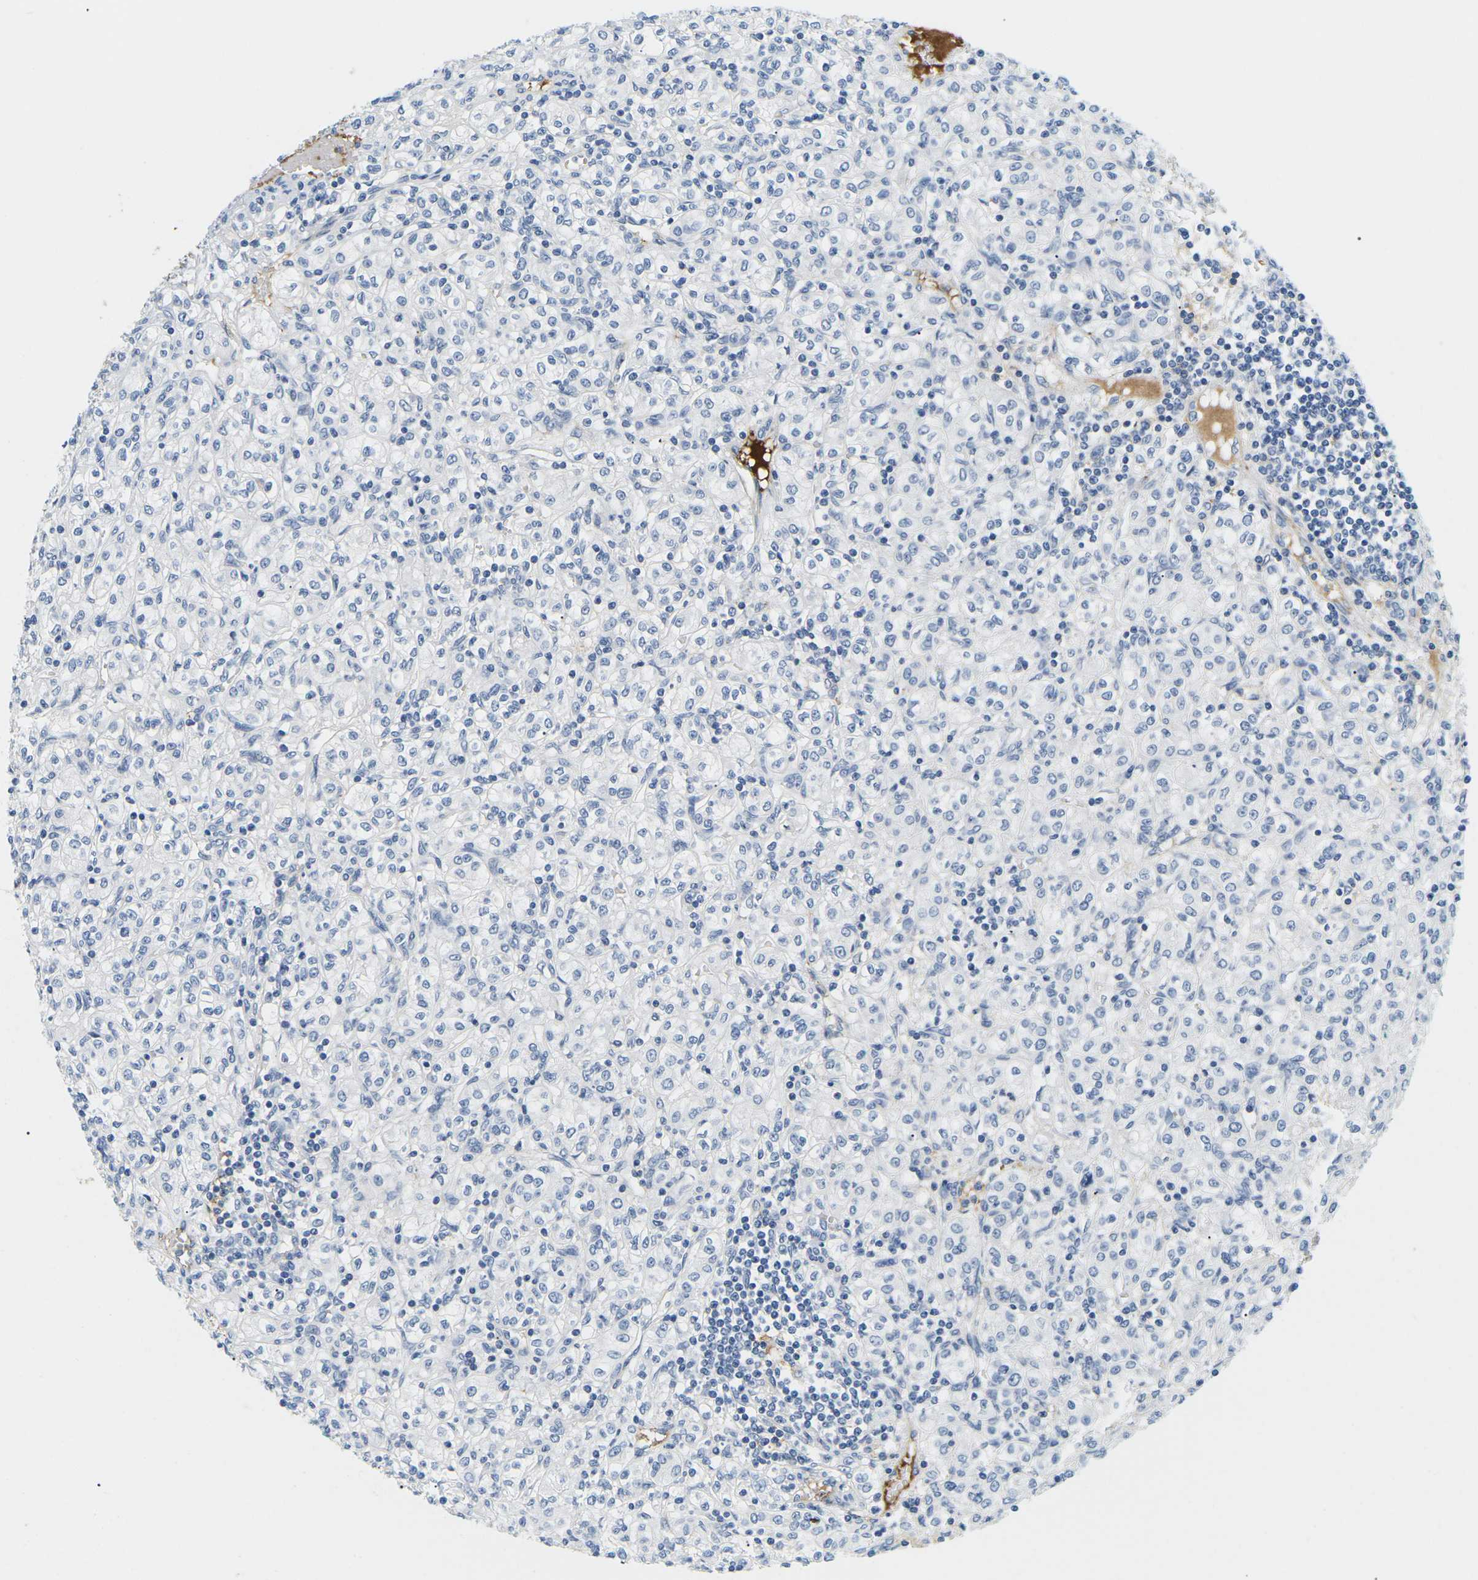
{"staining": {"intensity": "negative", "quantity": "none", "location": "none"}, "tissue": "renal cancer", "cell_type": "Tumor cells", "image_type": "cancer", "snomed": [{"axis": "morphology", "description": "Adenocarcinoma, NOS"}, {"axis": "topography", "description": "Kidney"}], "caption": "This is an immunohistochemistry image of human renal cancer. There is no staining in tumor cells.", "gene": "APOB", "patient": {"sex": "male", "age": 77}}